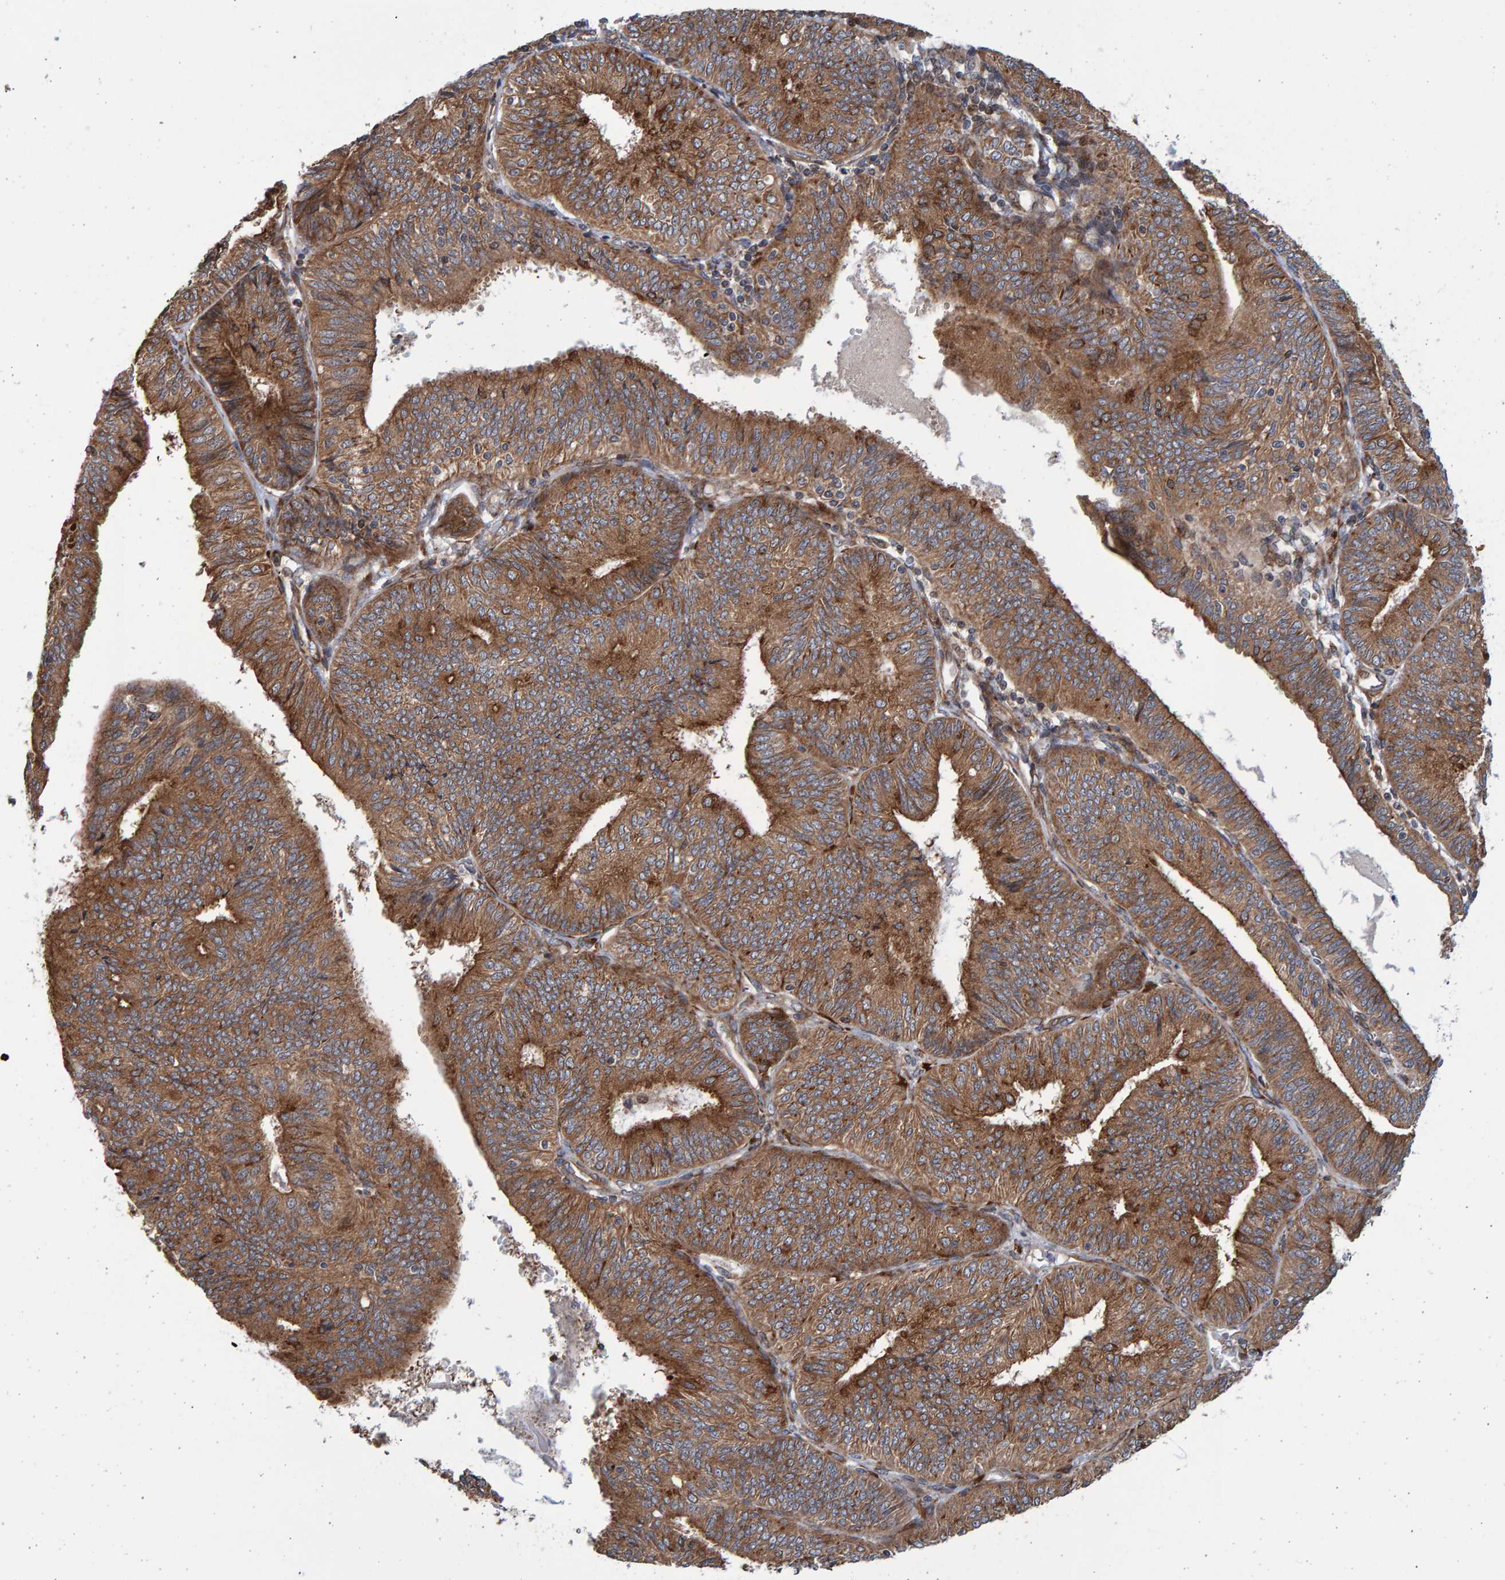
{"staining": {"intensity": "moderate", "quantity": ">75%", "location": "cytoplasmic/membranous"}, "tissue": "endometrial cancer", "cell_type": "Tumor cells", "image_type": "cancer", "snomed": [{"axis": "morphology", "description": "Adenocarcinoma, NOS"}, {"axis": "topography", "description": "Endometrium"}], "caption": "Immunohistochemical staining of human adenocarcinoma (endometrial) demonstrates medium levels of moderate cytoplasmic/membranous expression in about >75% of tumor cells.", "gene": "LRBA", "patient": {"sex": "female", "age": 58}}